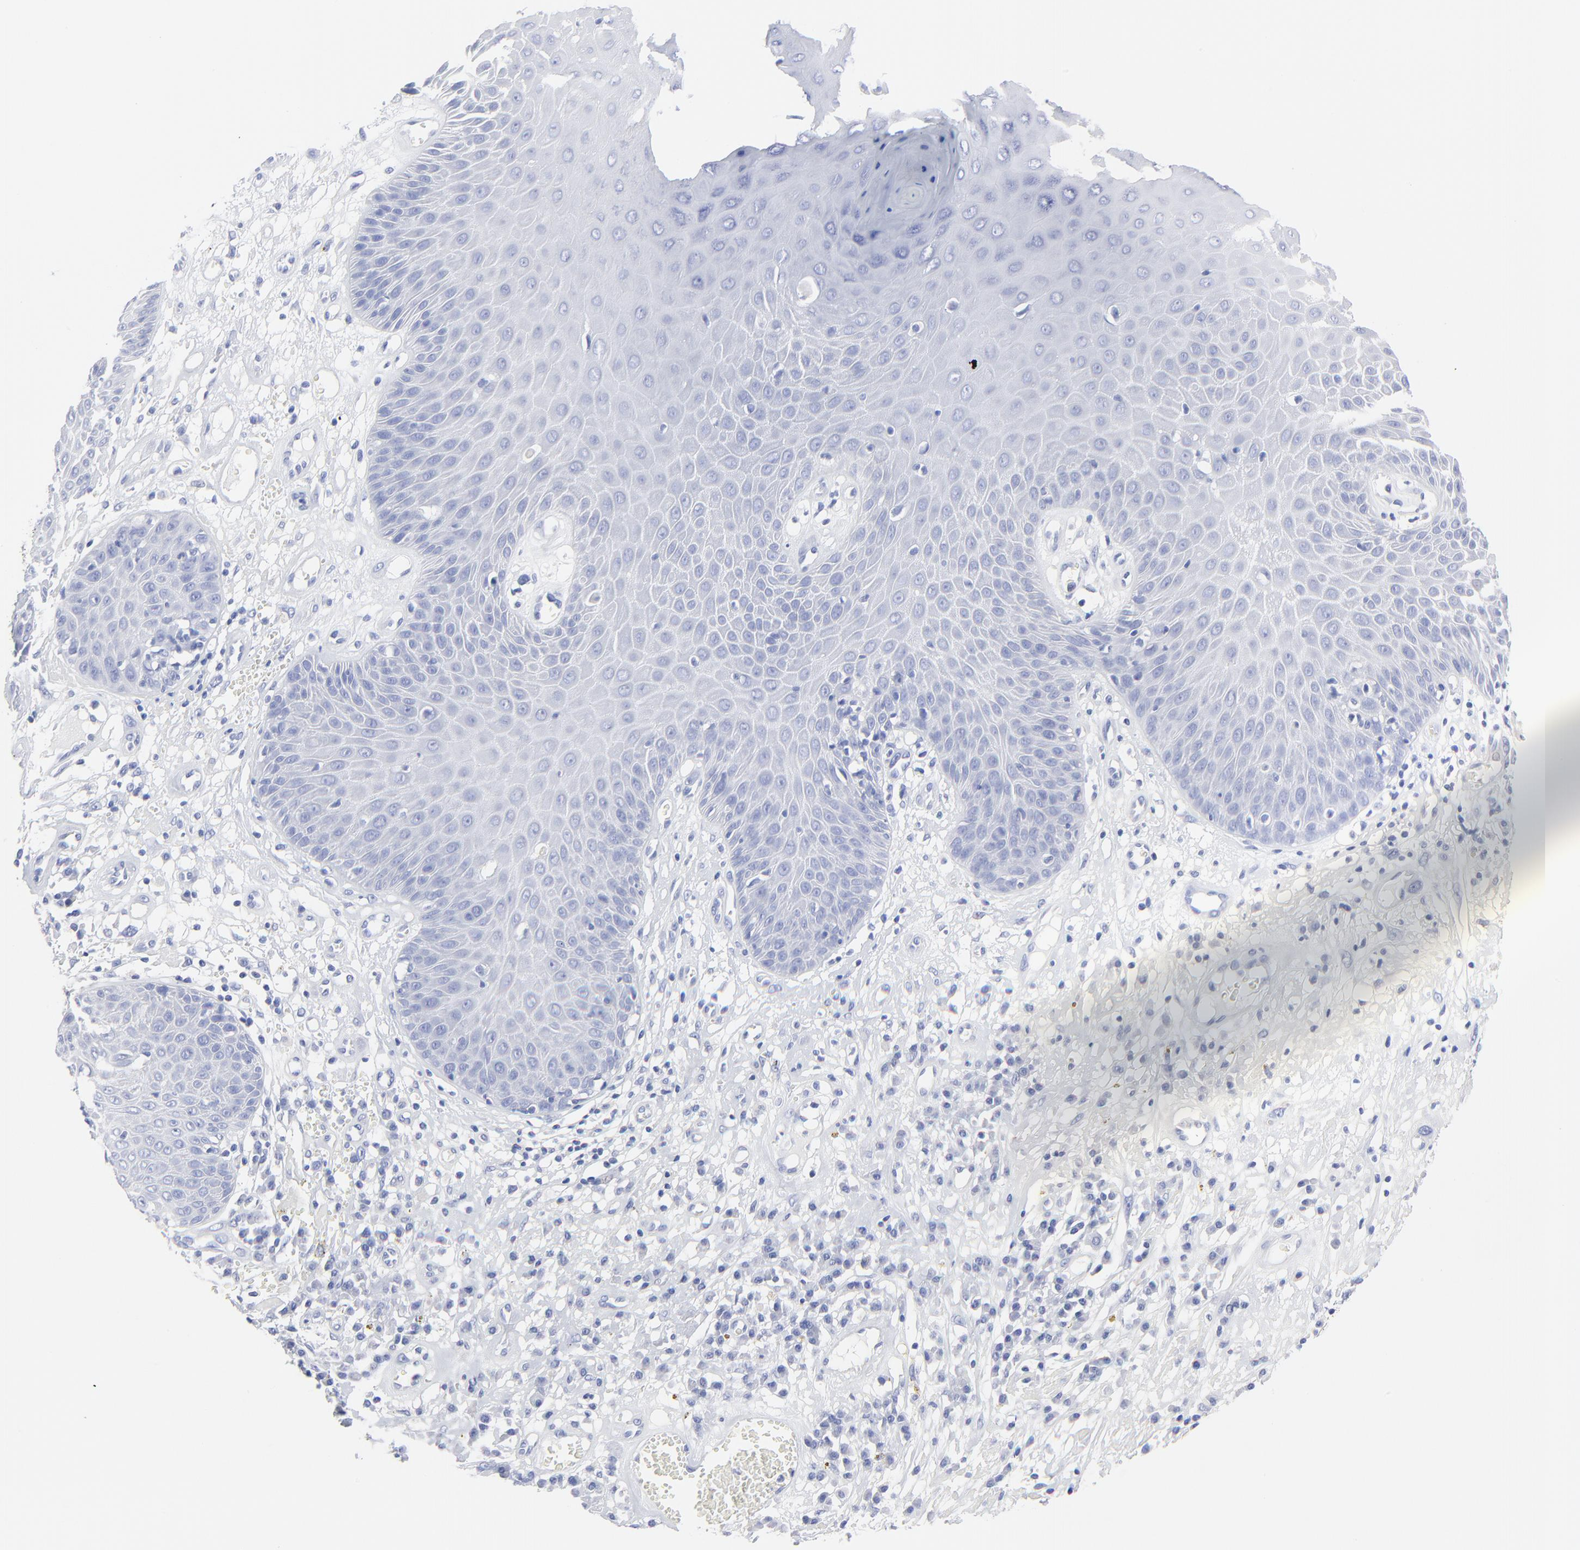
{"staining": {"intensity": "negative", "quantity": "none", "location": "none"}, "tissue": "skin cancer", "cell_type": "Tumor cells", "image_type": "cancer", "snomed": [{"axis": "morphology", "description": "Squamous cell carcinoma, NOS"}, {"axis": "topography", "description": "Skin"}], "caption": "Protein analysis of skin squamous cell carcinoma demonstrates no significant positivity in tumor cells.", "gene": "PSD3", "patient": {"sex": "male", "age": 65}}